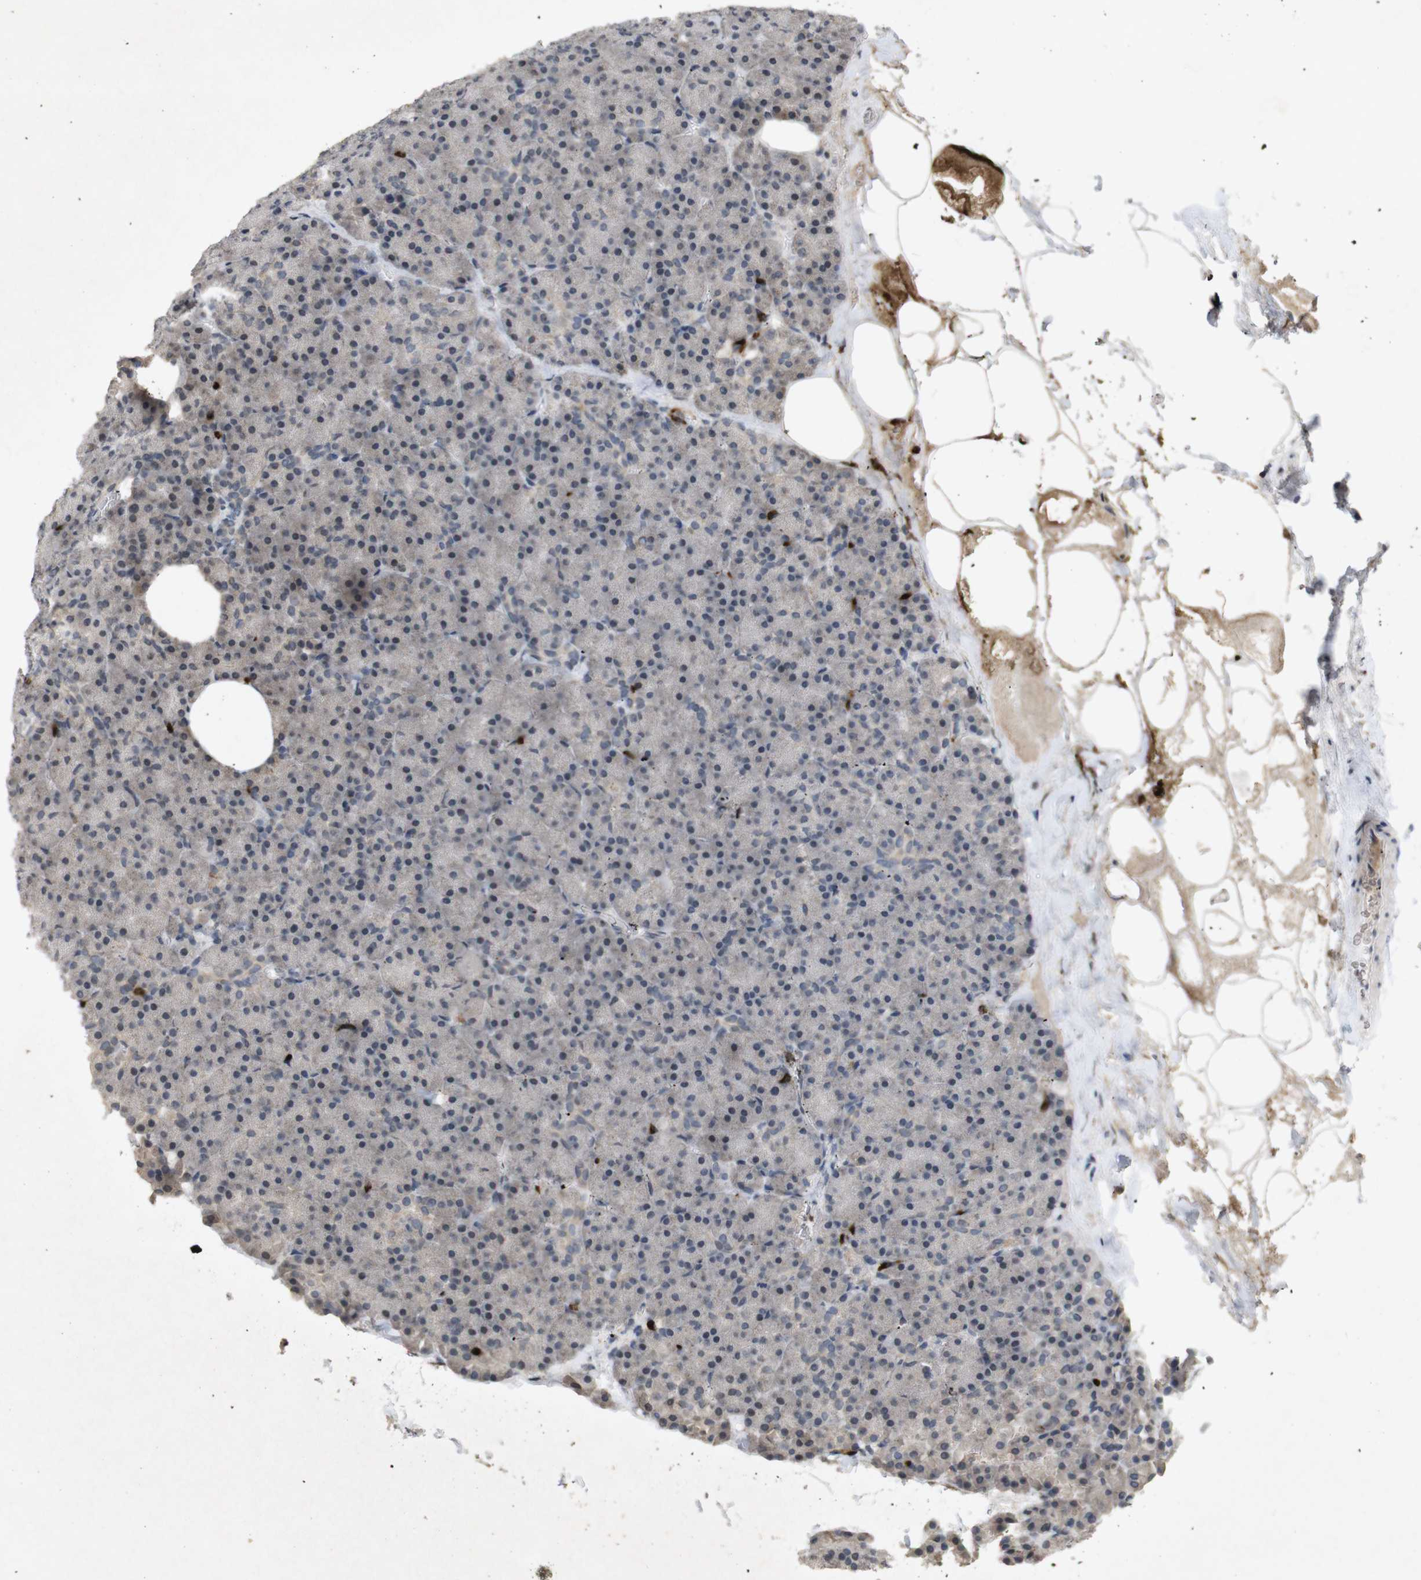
{"staining": {"intensity": "weak", "quantity": "25%-75%", "location": "cytoplasmic/membranous"}, "tissue": "pancreas", "cell_type": "Exocrine glandular cells", "image_type": "normal", "snomed": [{"axis": "morphology", "description": "Normal tissue, NOS"}, {"axis": "topography", "description": "Pancreas"}], "caption": "This photomicrograph demonstrates benign pancreas stained with immunohistochemistry to label a protein in brown. The cytoplasmic/membranous of exocrine glandular cells show weak positivity for the protein. Nuclei are counter-stained blue.", "gene": "TSPAN14", "patient": {"sex": "female", "age": 35}}